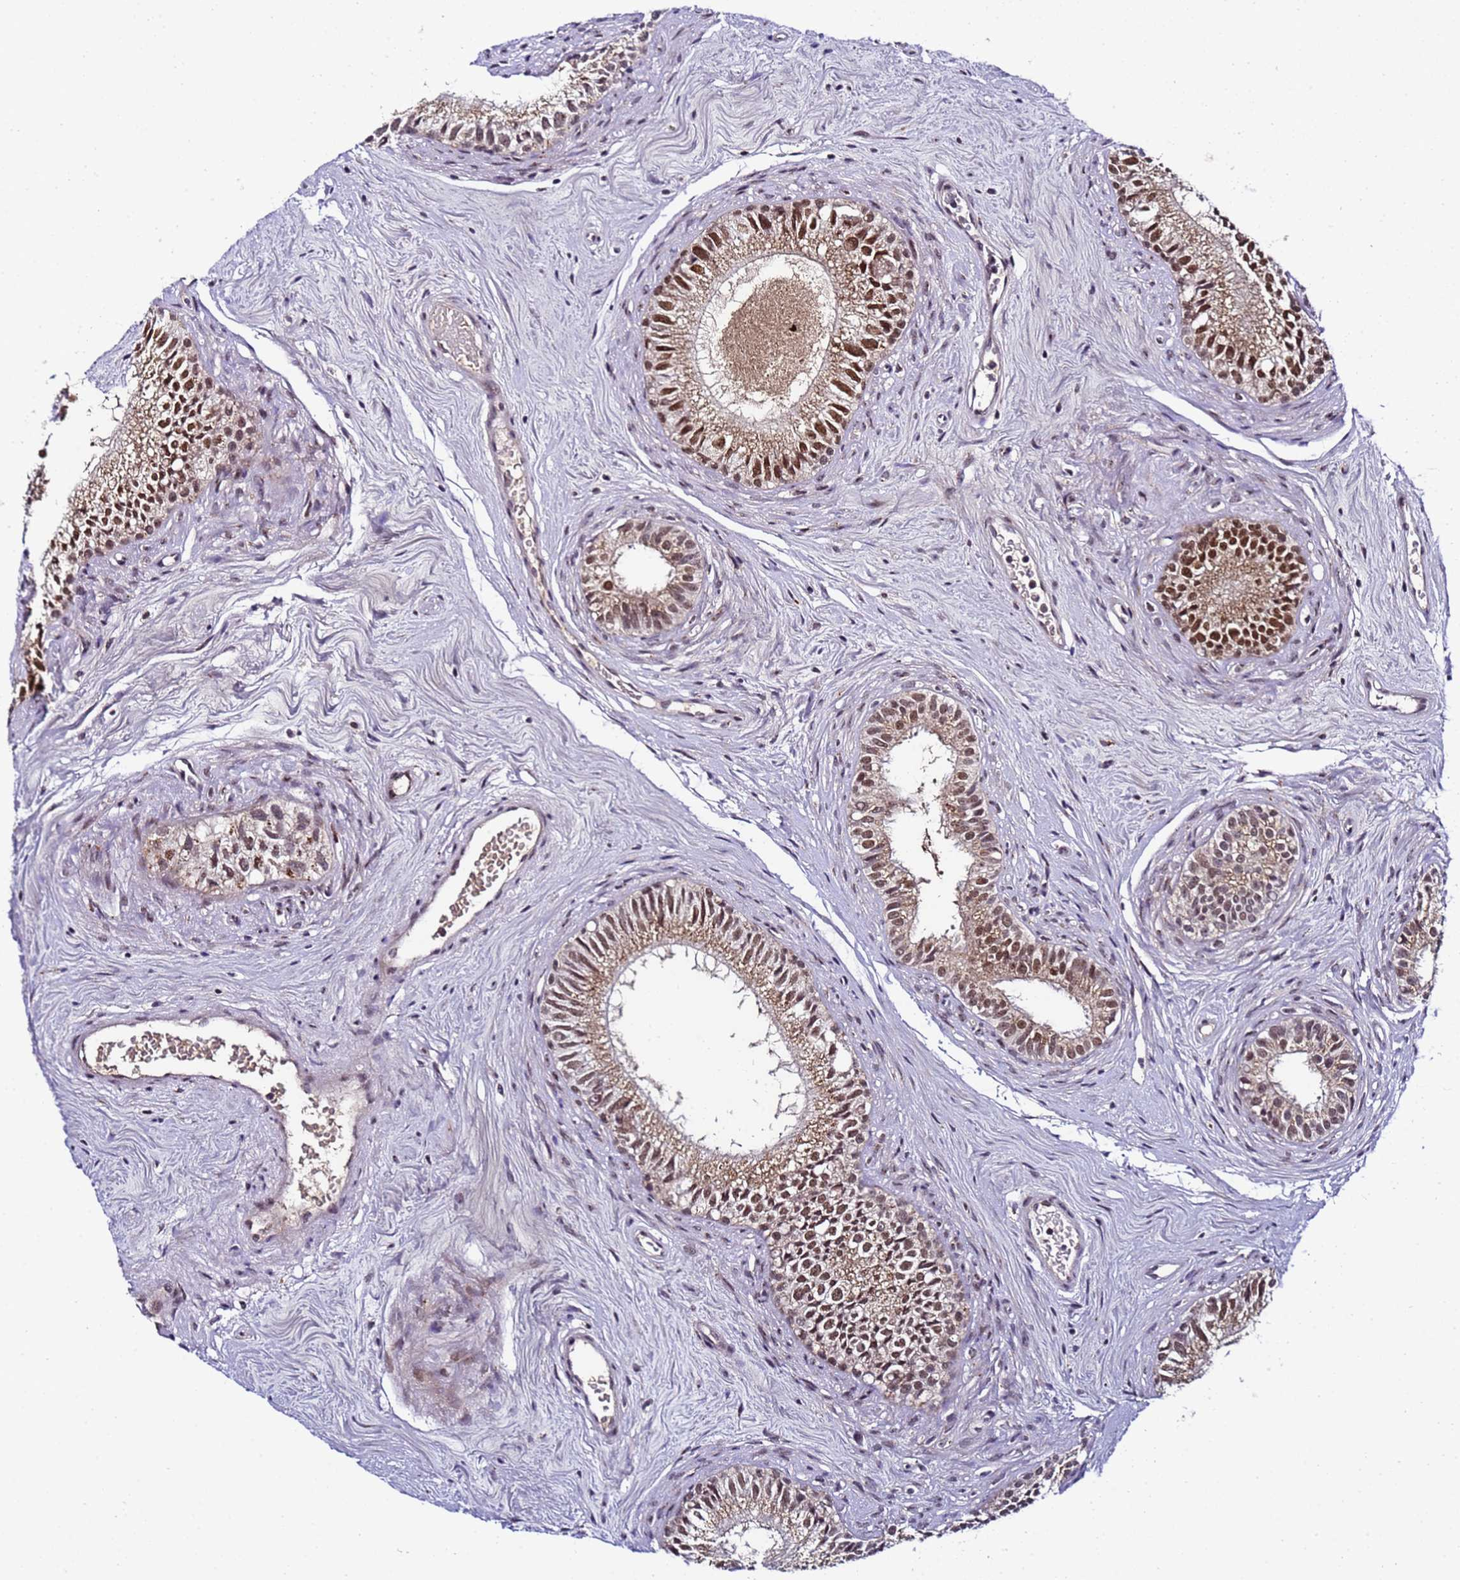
{"staining": {"intensity": "strong", "quantity": ">75%", "location": "cytoplasmic/membranous,nuclear"}, "tissue": "epididymis", "cell_type": "Glandular cells", "image_type": "normal", "snomed": [{"axis": "morphology", "description": "Normal tissue, NOS"}, {"axis": "topography", "description": "Epididymis"}], "caption": "Human epididymis stained for a protein (brown) exhibits strong cytoplasmic/membranous,nuclear positive staining in about >75% of glandular cells.", "gene": "C19orf47", "patient": {"sex": "male", "age": 71}}